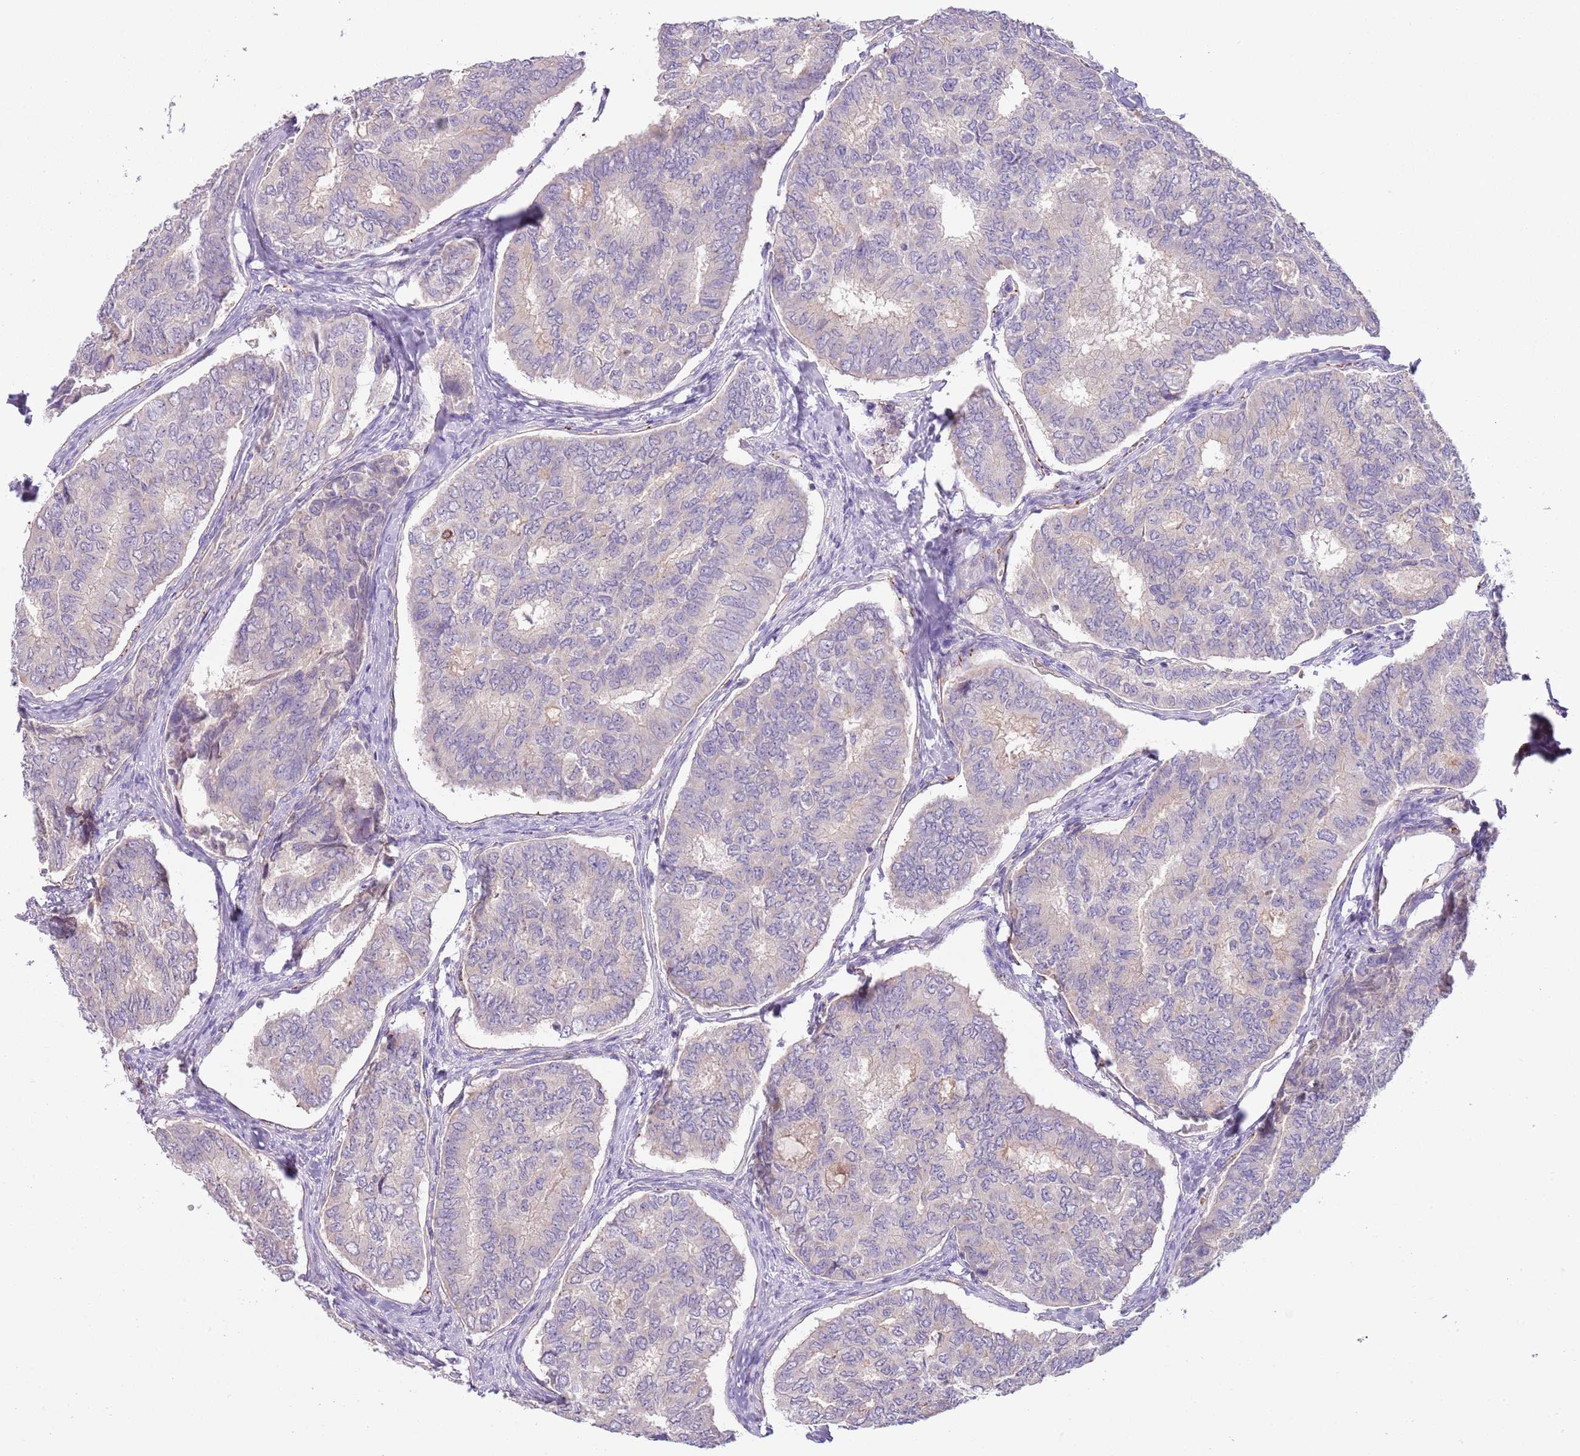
{"staining": {"intensity": "negative", "quantity": "none", "location": "none"}, "tissue": "thyroid cancer", "cell_type": "Tumor cells", "image_type": "cancer", "snomed": [{"axis": "morphology", "description": "Papillary adenocarcinoma, NOS"}, {"axis": "topography", "description": "Thyroid gland"}], "caption": "This image is of thyroid cancer stained with immunohistochemistry to label a protein in brown with the nuclei are counter-stained blue. There is no expression in tumor cells.", "gene": "HES3", "patient": {"sex": "female", "age": 35}}